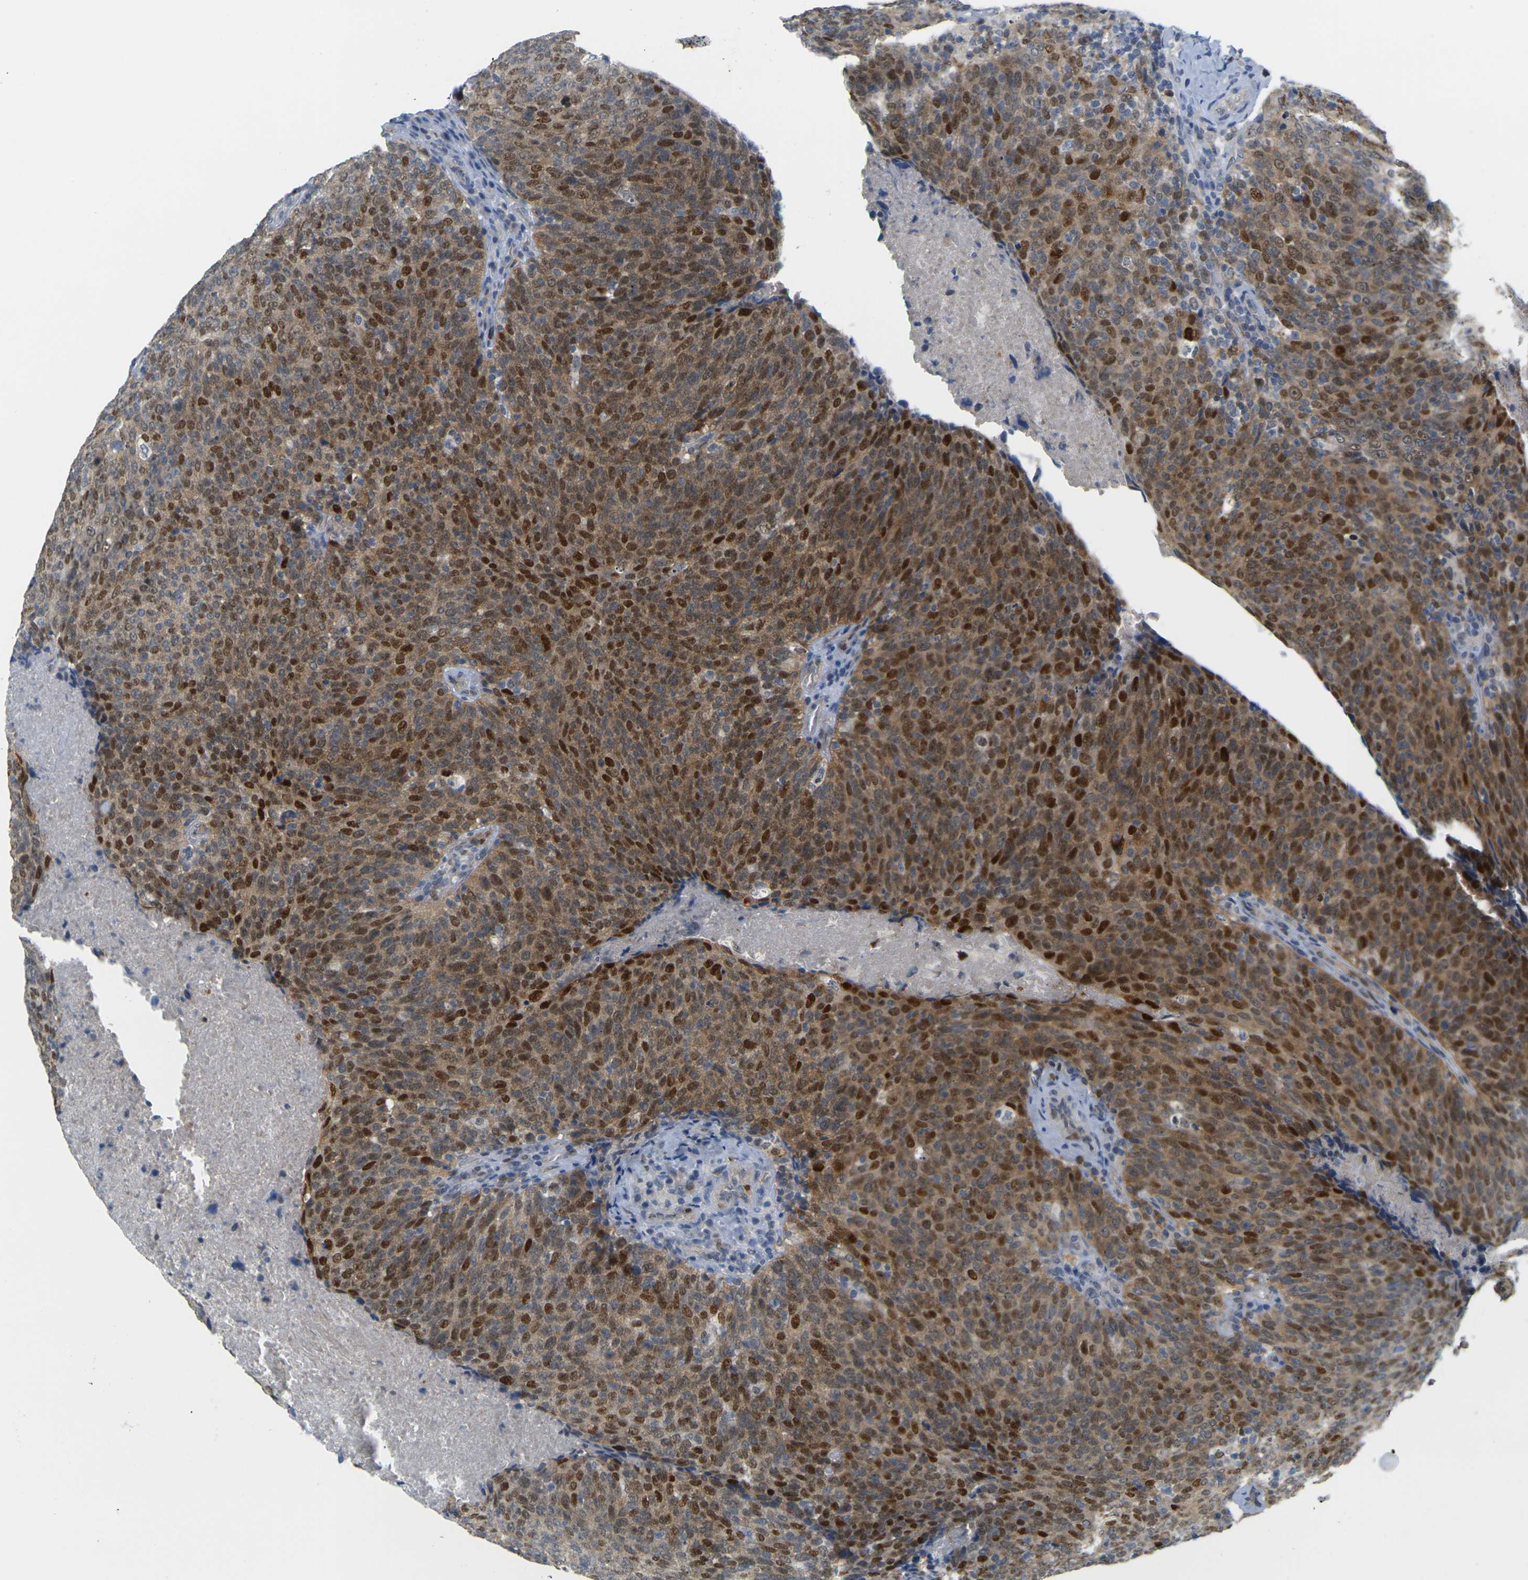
{"staining": {"intensity": "strong", "quantity": ">75%", "location": "cytoplasmic/membranous,nuclear"}, "tissue": "head and neck cancer", "cell_type": "Tumor cells", "image_type": "cancer", "snomed": [{"axis": "morphology", "description": "Squamous cell carcinoma, NOS"}, {"axis": "morphology", "description": "Squamous cell carcinoma, metastatic, NOS"}, {"axis": "topography", "description": "Lymph node"}, {"axis": "topography", "description": "Head-Neck"}], "caption": "Immunohistochemistry (IHC) photomicrograph of head and neck cancer (squamous cell carcinoma) stained for a protein (brown), which demonstrates high levels of strong cytoplasmic/membranous and nuclear positivity in approximately >75% of tumor cells.", "gene": "CDK2", "patient": {"sex": "male", "age": 62}}